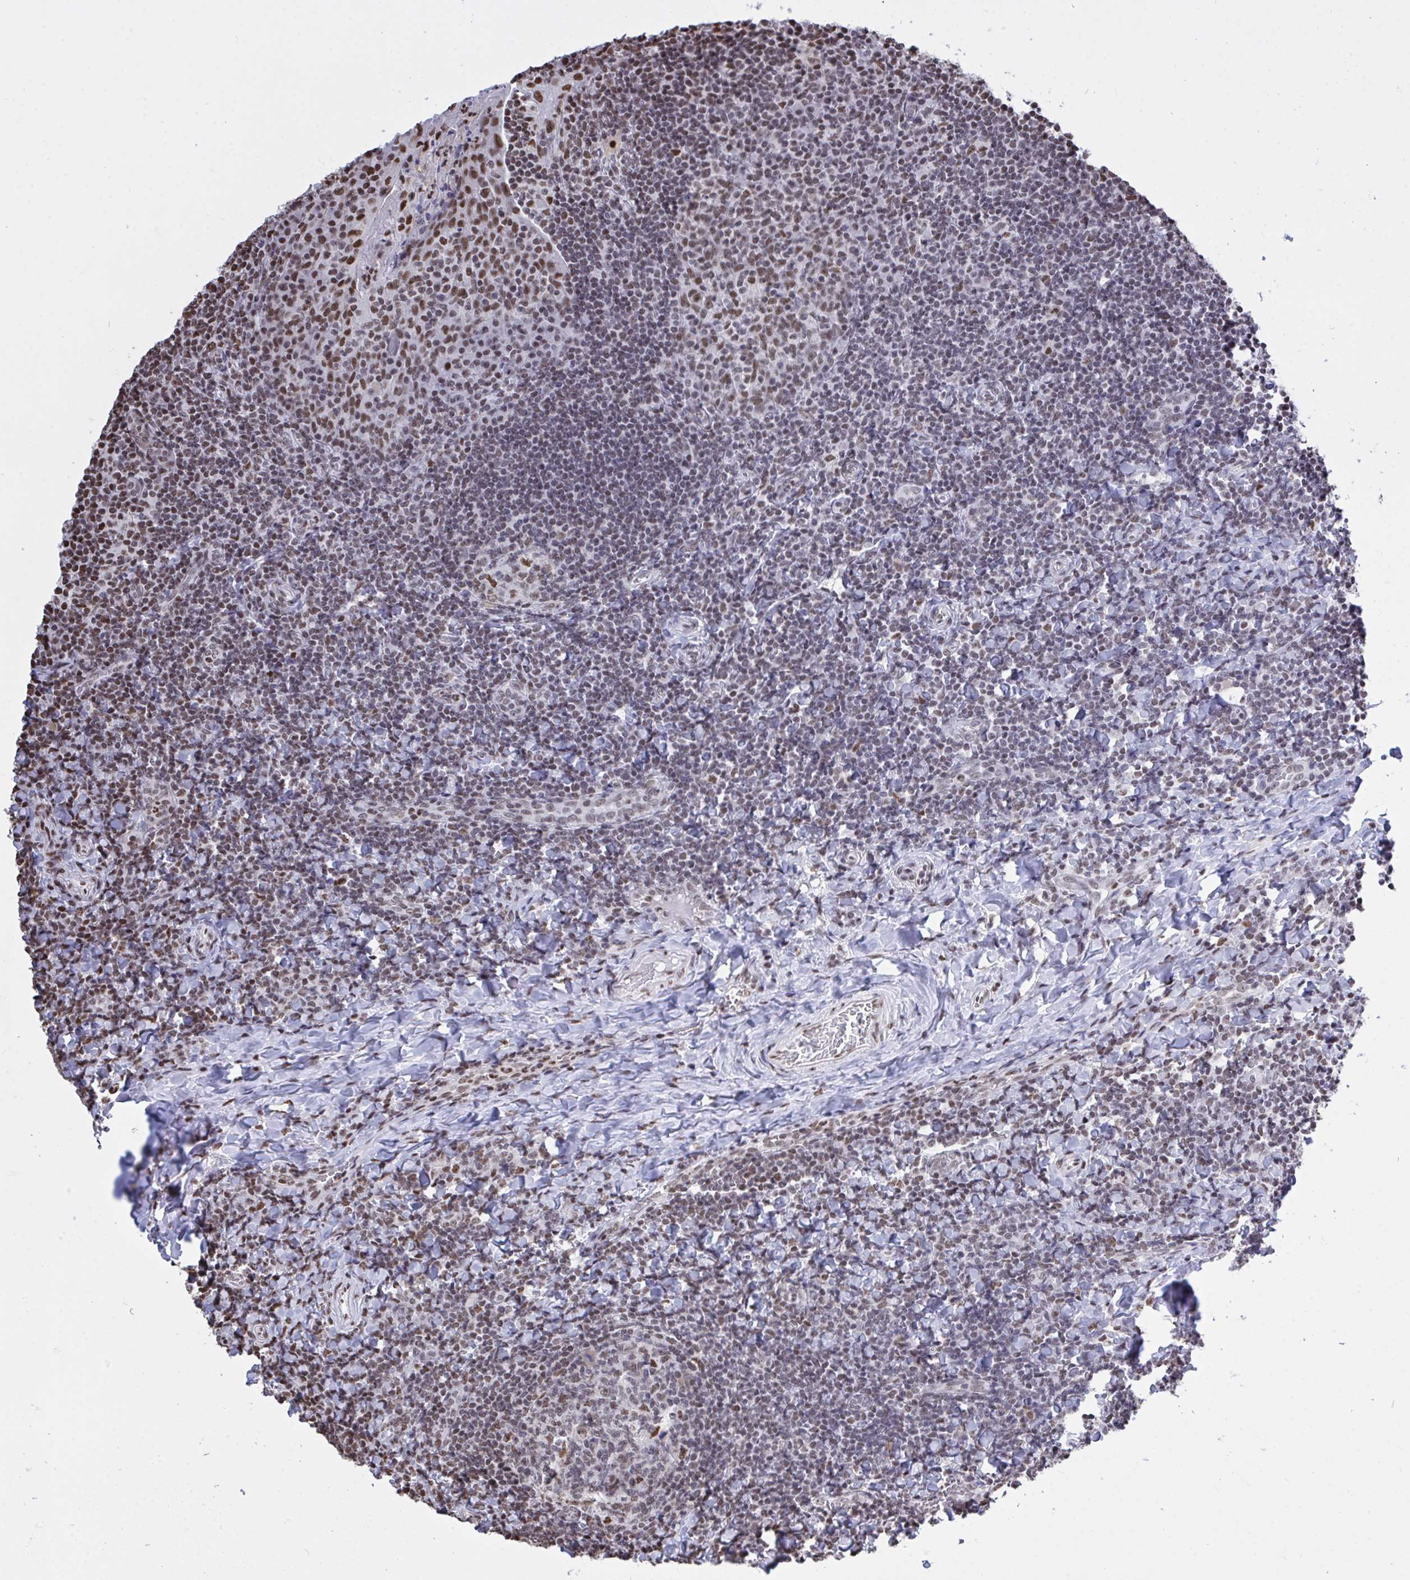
{"staining": {"intensity": "moderate", "quantity": "25%-75%", "location": "nuclear"}, "tissue": "tonsil", "cell_type": "Germinal center cells", "image_type": "normal", "snomed": [{"axis": "morphology", "description": "Normal tissue, NOS"}, {"axis": "topography", "description": "Tonsil"}], "caption": "Moderate nuclear expression for a protein is identified in about 25%-75% of germinal center cells of benign tonsil using IHC.", "gene": "HNRNPDL", "patient": {"sex": "male", "age": 17}}